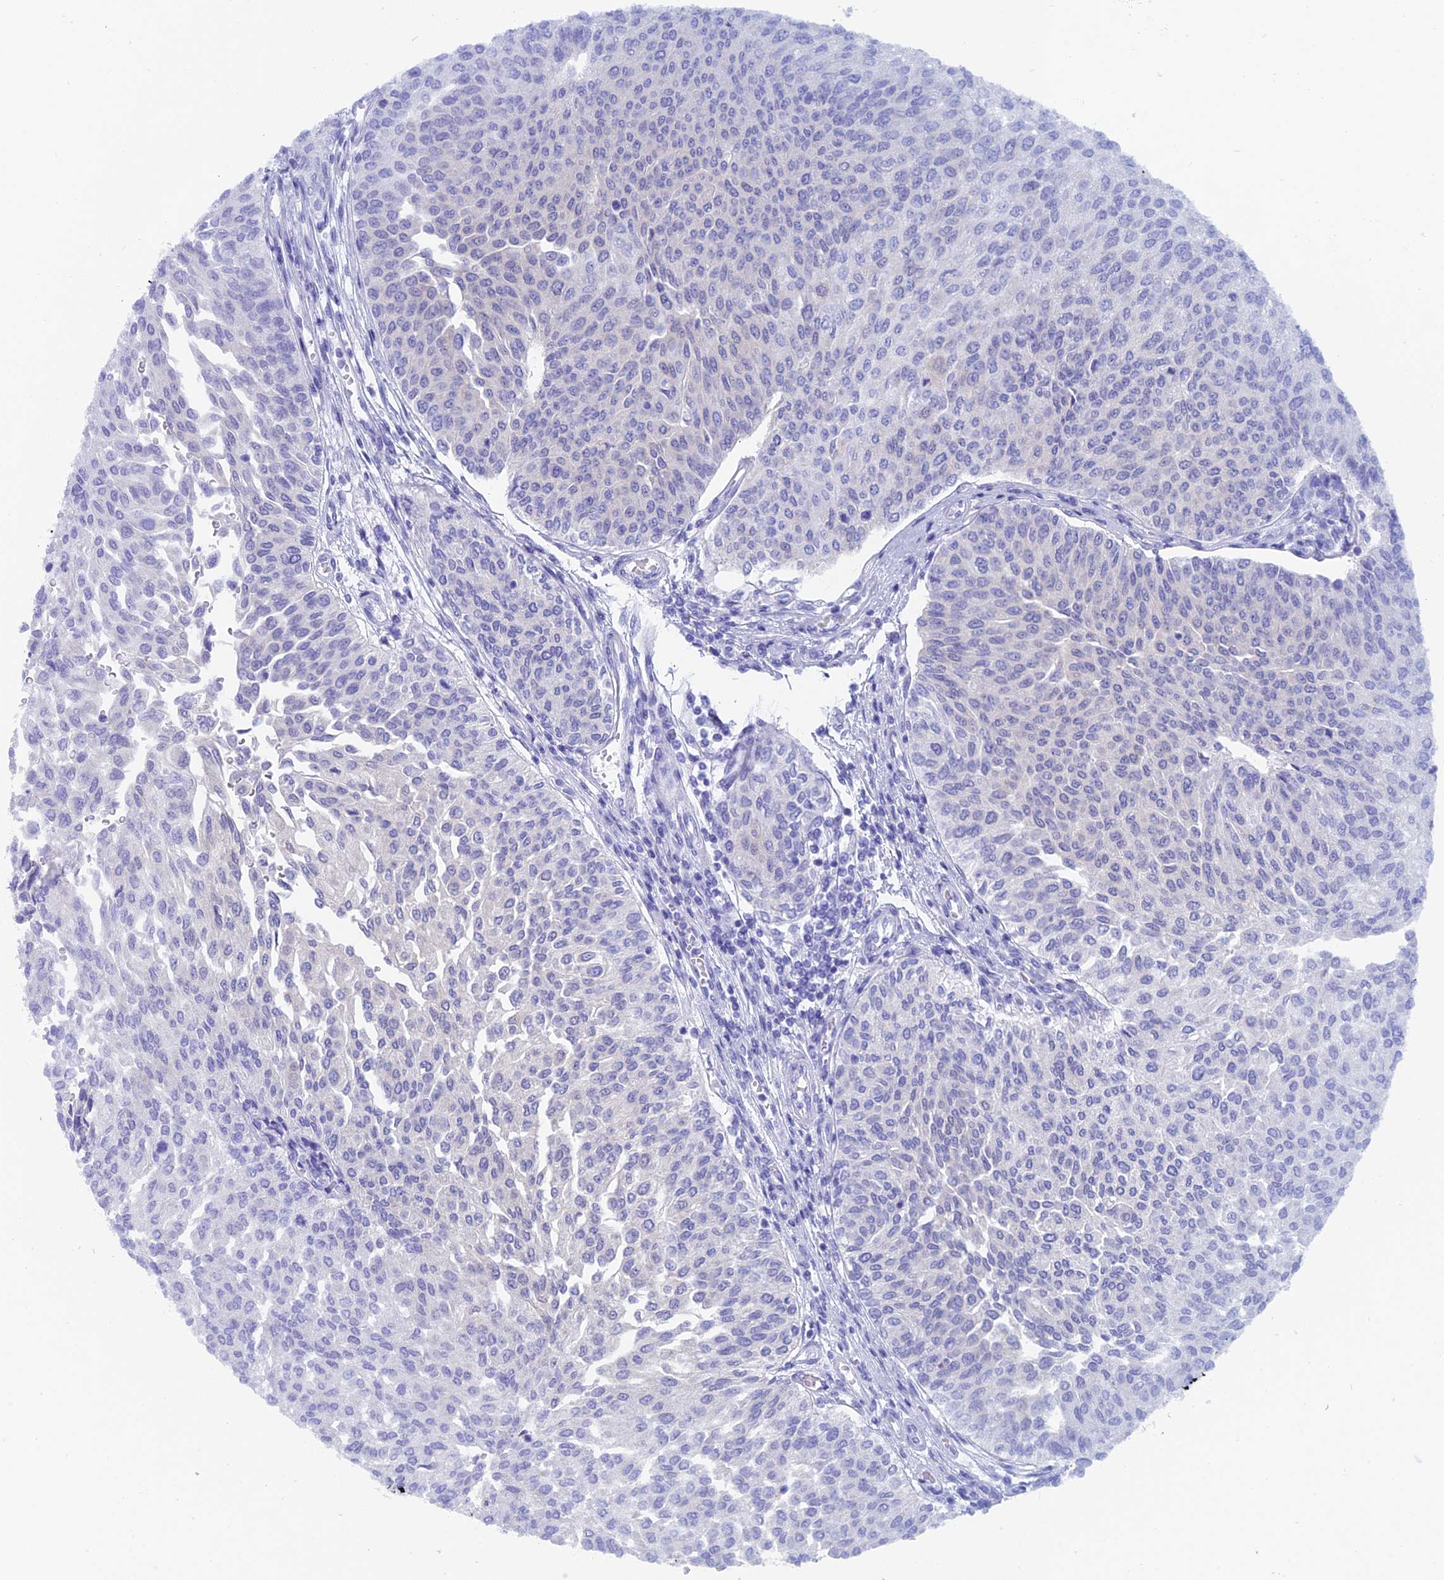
{"staining": {"intensity": "negative", "quantity": "none", "location": "none"}, "tissue": "urothelial cancer", "cell_type": "Tumor cells", "image_type": "cancer", "snomed": [{"axis": "morphology", "description": "Urothelial carcinoma, High grade"}, {"axis": "topography", "description": "Urinary bladder"}], "caption": "This image is of urothelial carcinoma (high-grade) stained with IHC to label a protein in brown with the nuclei are counter-stained blue. There is no staining in tumor cells.", "gene": "CAPS", "patient": {"sex": "female", "age": 79}}